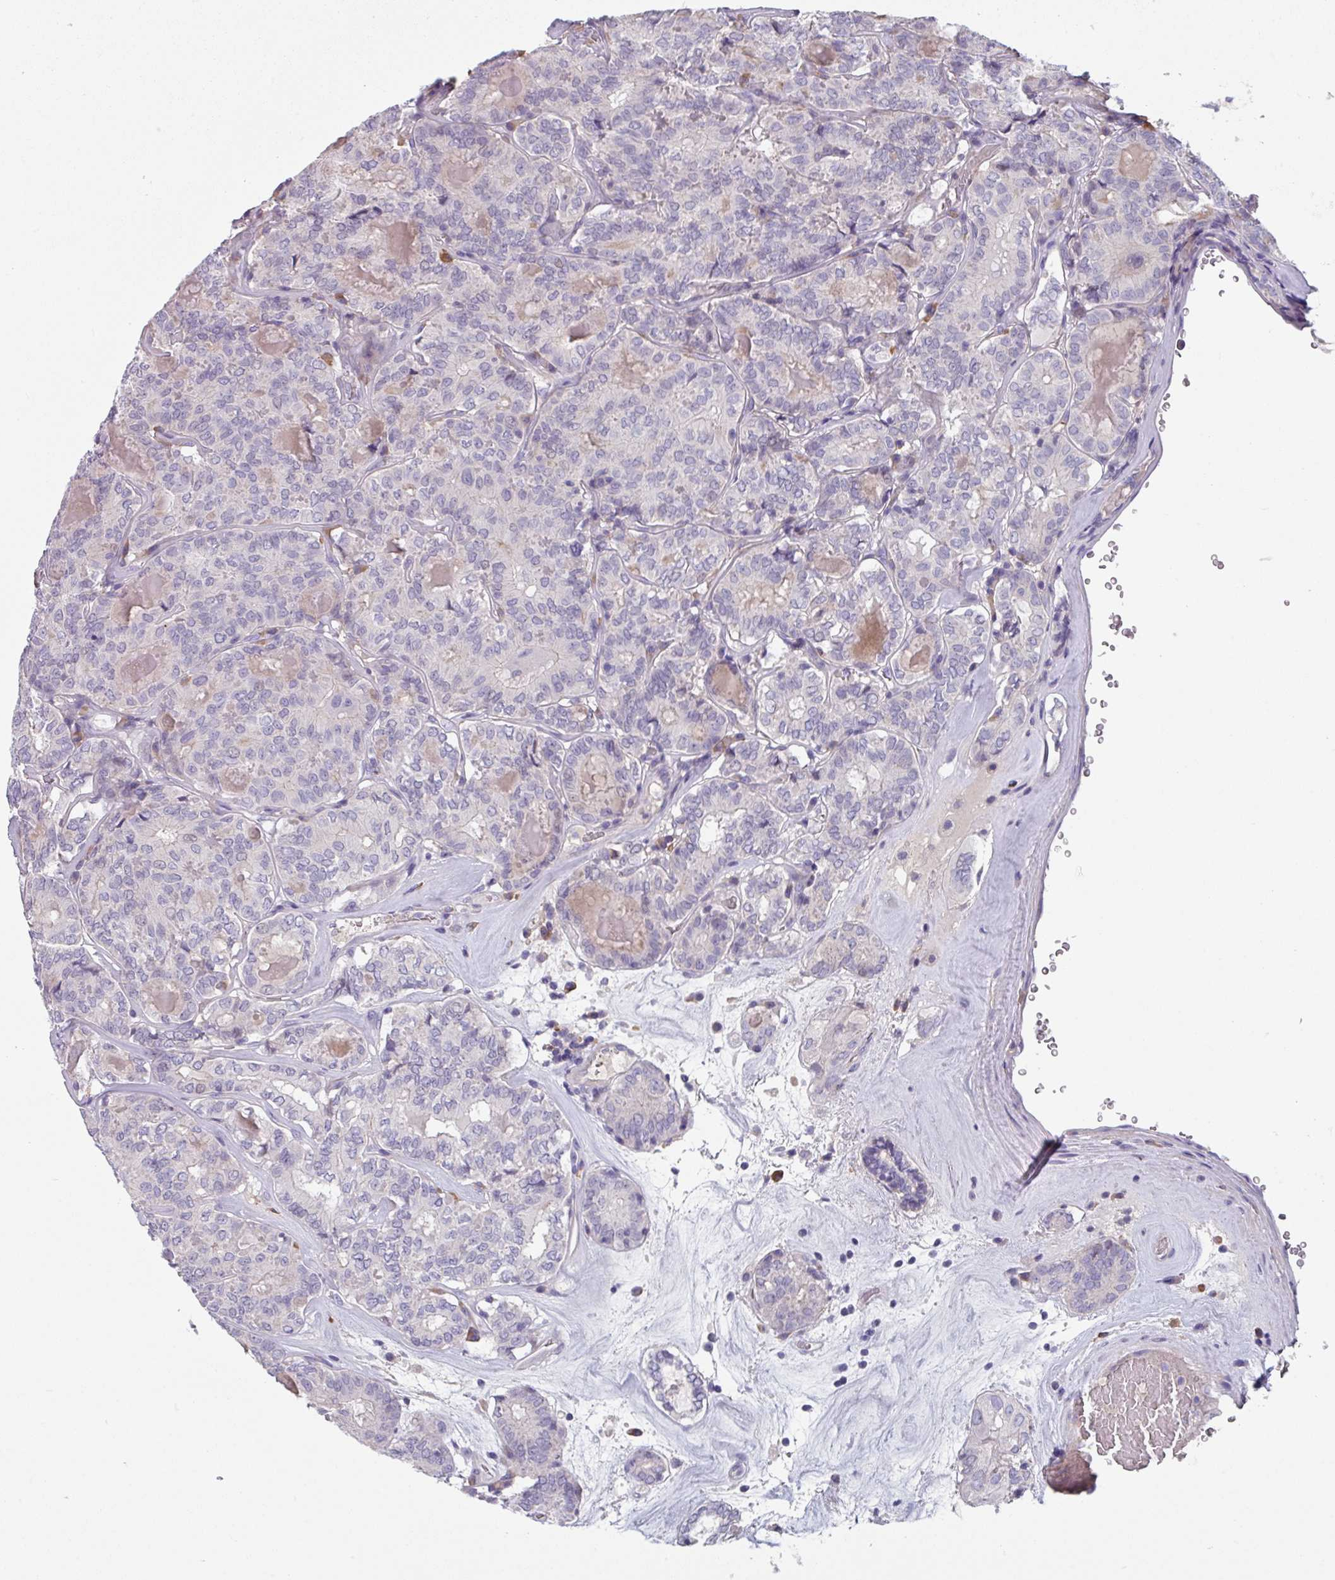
{"staining": {"intensity": "negative", "quantity": "none", "location": "none"}, "tissue": "thyroid cancer", "cell_type": "Tumor cells", "image_type": "cancer", "snomed": [{"axis": "morphology", "description": "Papillary adenocarcinoma, NOS"}, {"axis": "topography", "description": "Thyroid gland"}], "caption": "Human thyroid cancer (papillary adenocarcinoma) stained for a protein using immunohistochemistry (IHC) exhibits no positivity in tumor cells.", "gene": "TMEM132A", "patient": {"sex": "female", "age": 72}}